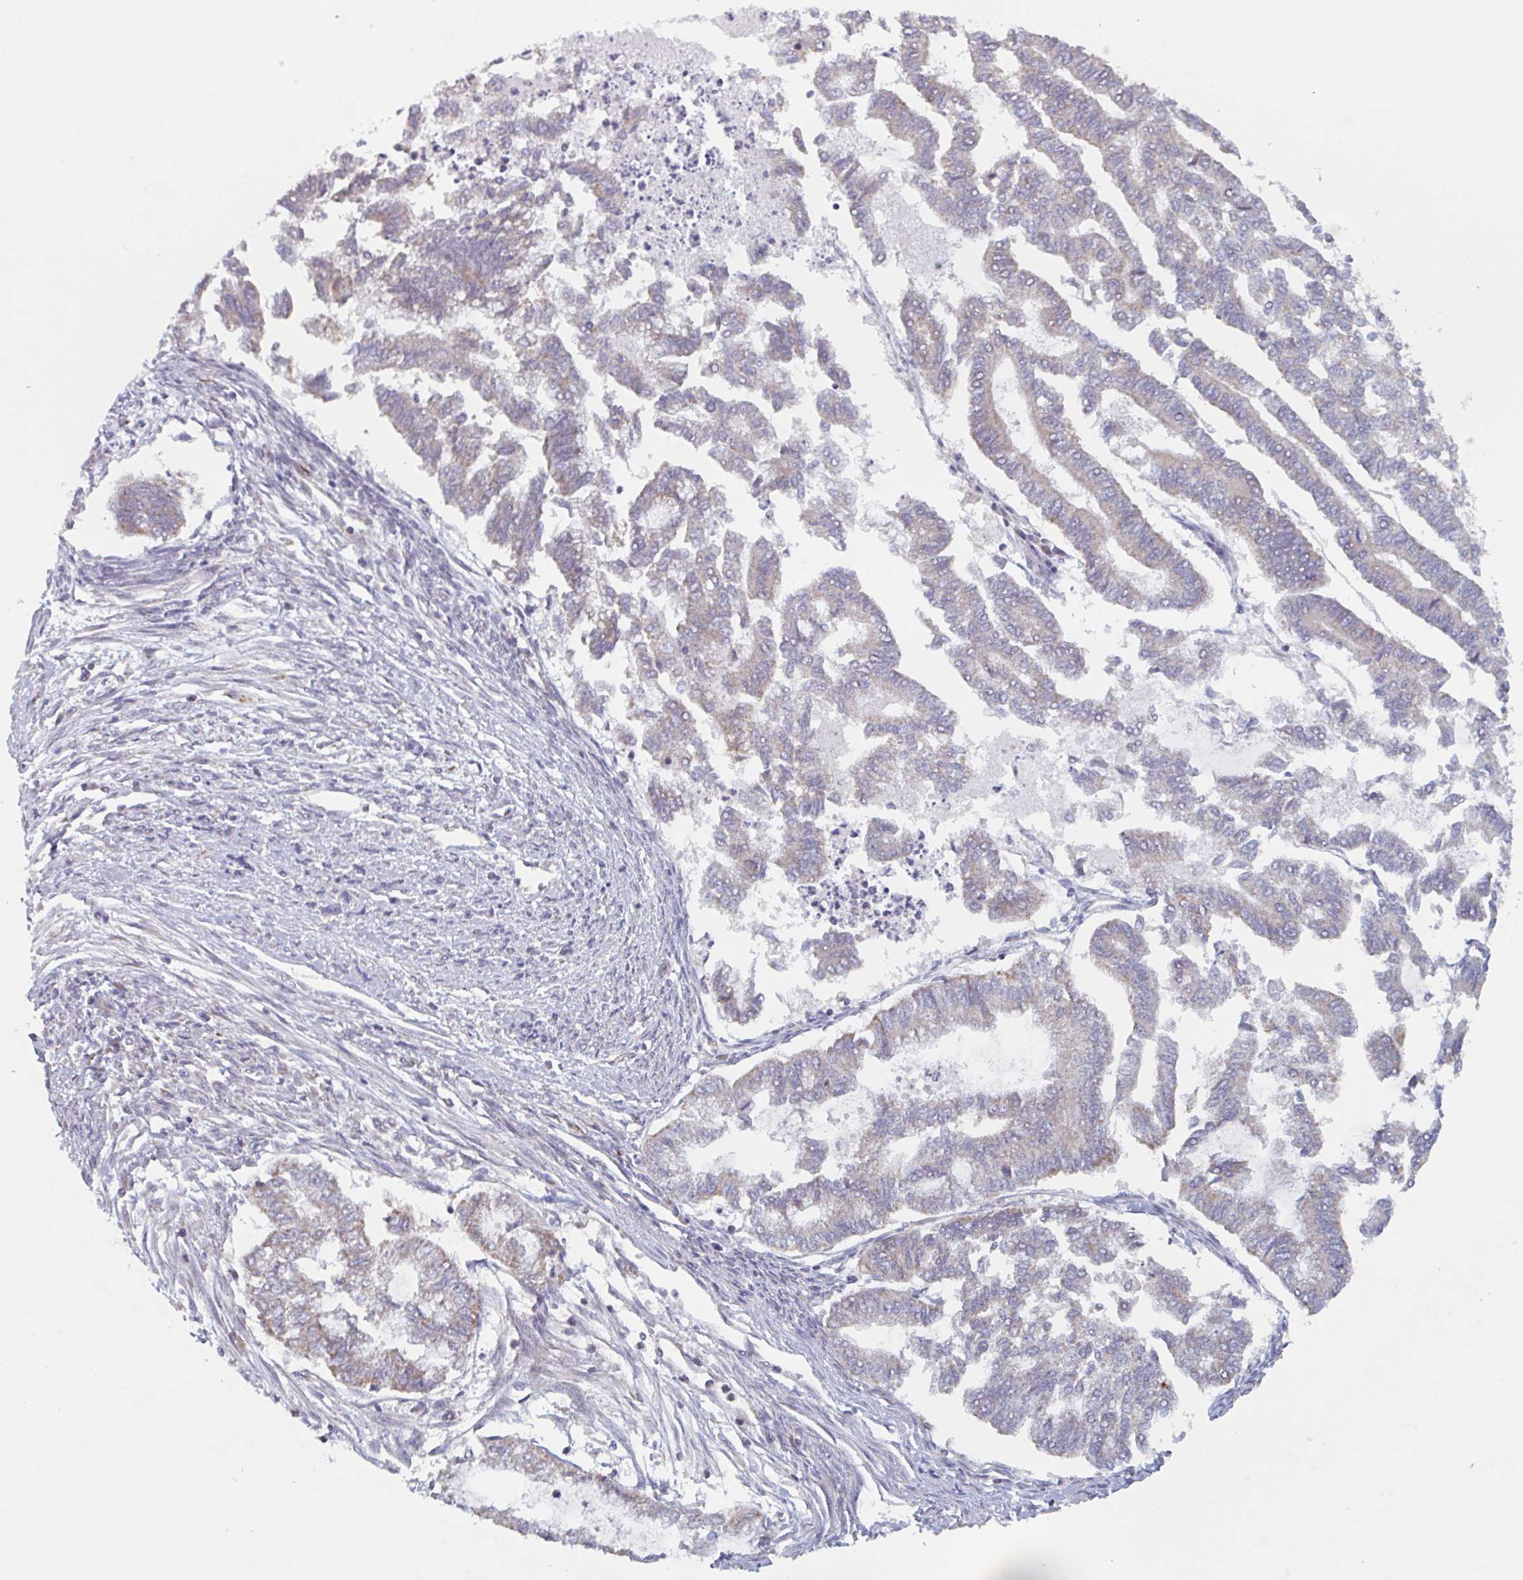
{"staining": {"intensity": "weak", "quantity": "25%-75%", "location": "cytoplasmic/membranous"}, "tissue": "endometrial cancer", "cell_type": "Tumor cells", "image_type": "cancer", "snomed": [{"axis": "morphology", "description": "Adenocarcinoma, NOS"}, {"axis": "topography", "description": "Endometrium"}], "caption": "Immunohistochemical staining of human endometrial adenocarcinoma displays low levels of weak cytoplasmic/membranous positivity in approximately 25%-75% of tumor cells.", "gene": "SURF1", "patient": {"sex": "female", "age": 79}}